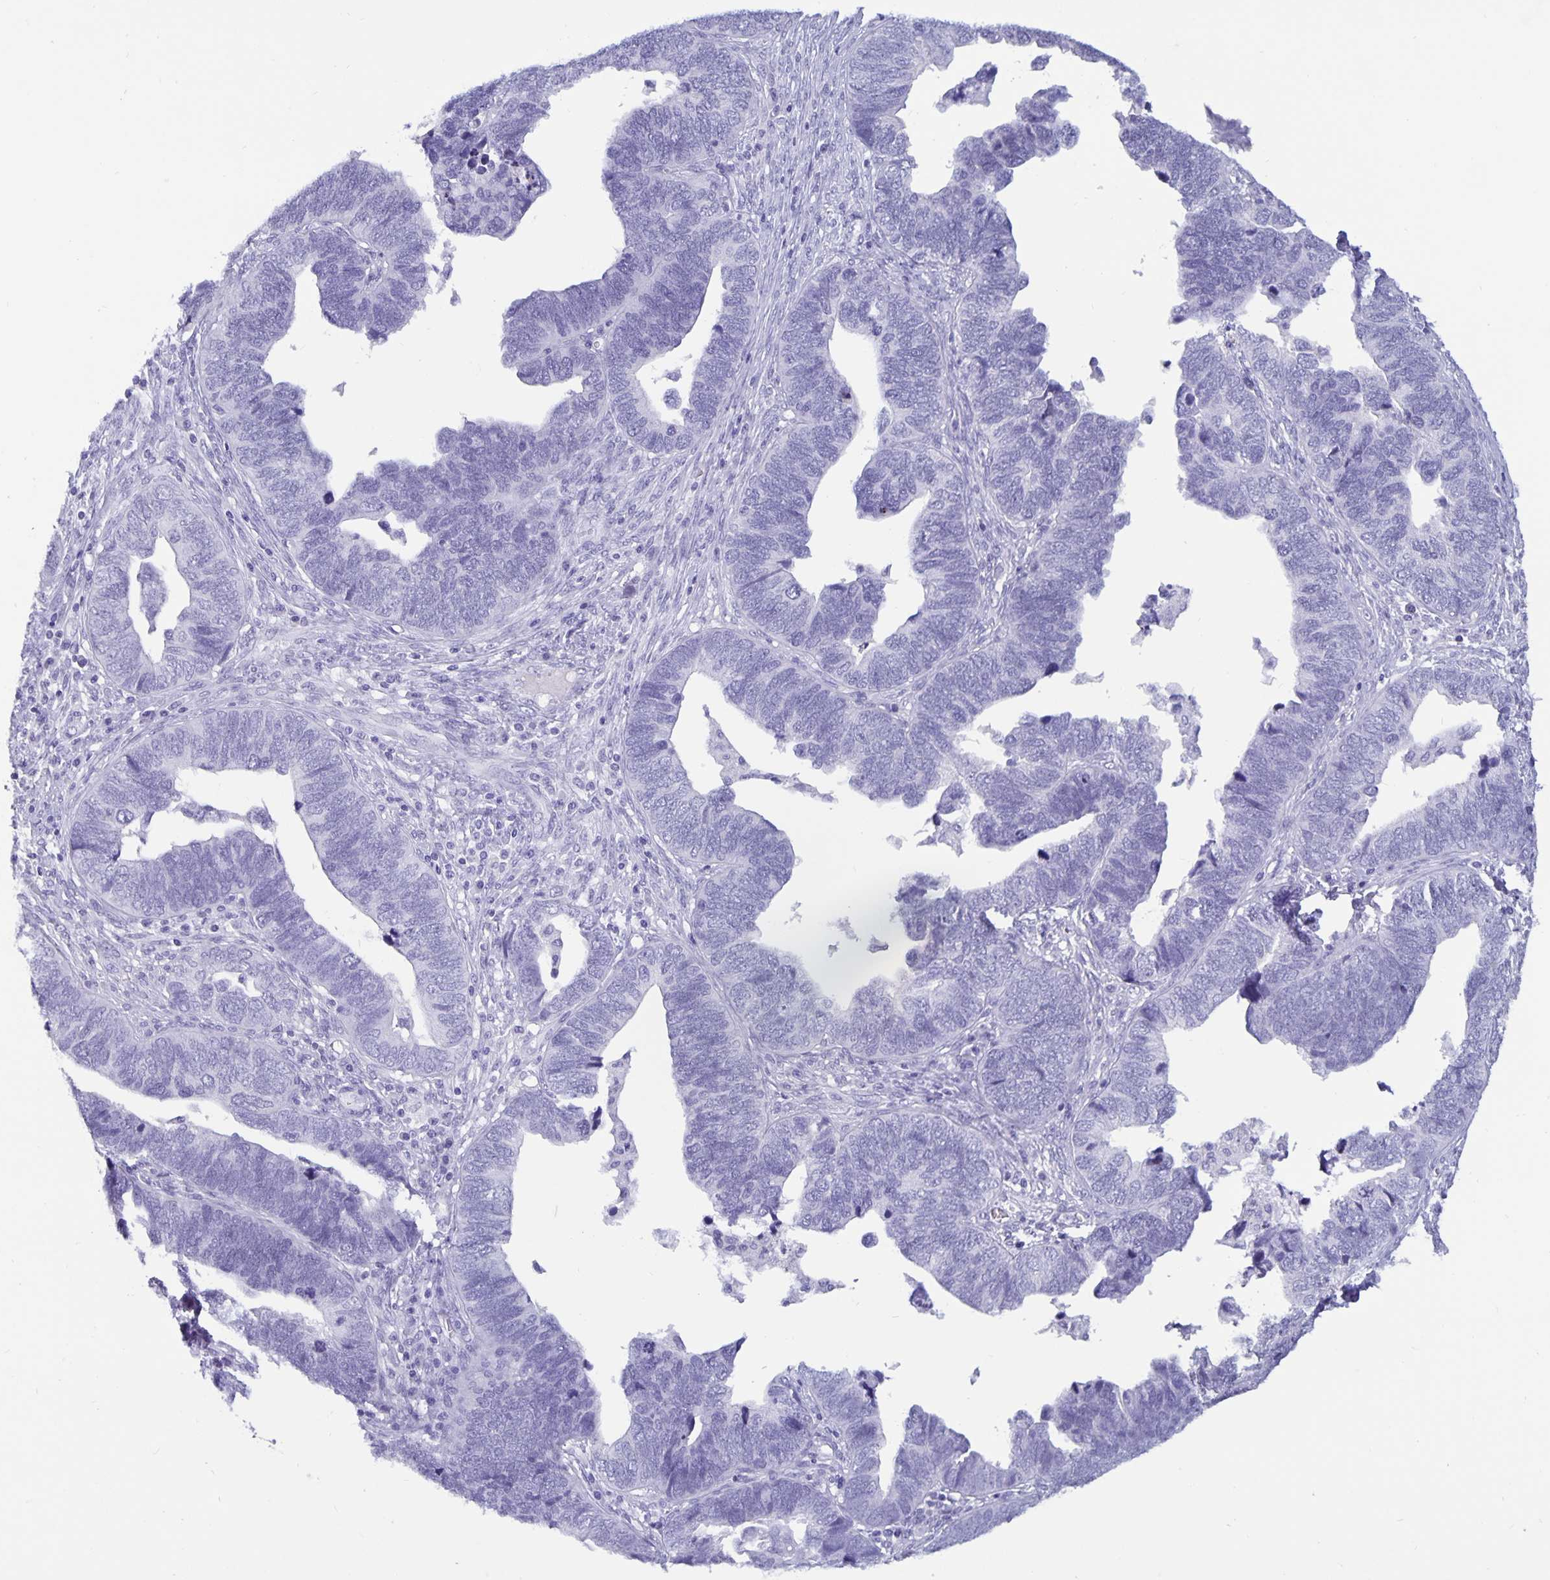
{"staining": {"intensity": "negative", "quantity": "none", "location": "none"}, "tissue": "endometrial cancer", "cell_type": "Tumor cells", "image_type": "cancer", "snomed": [{"axis": "morphology", "description": "Adenocarcinoma, NOS"}, {"axis": "topography", "description": "Endometrium"}], "caption": "Tumor cells show no significant staining in endometrial adenocarcinoma.", "gene": "BPIFA3", "patient": {"sex": "female", "age": 79}}